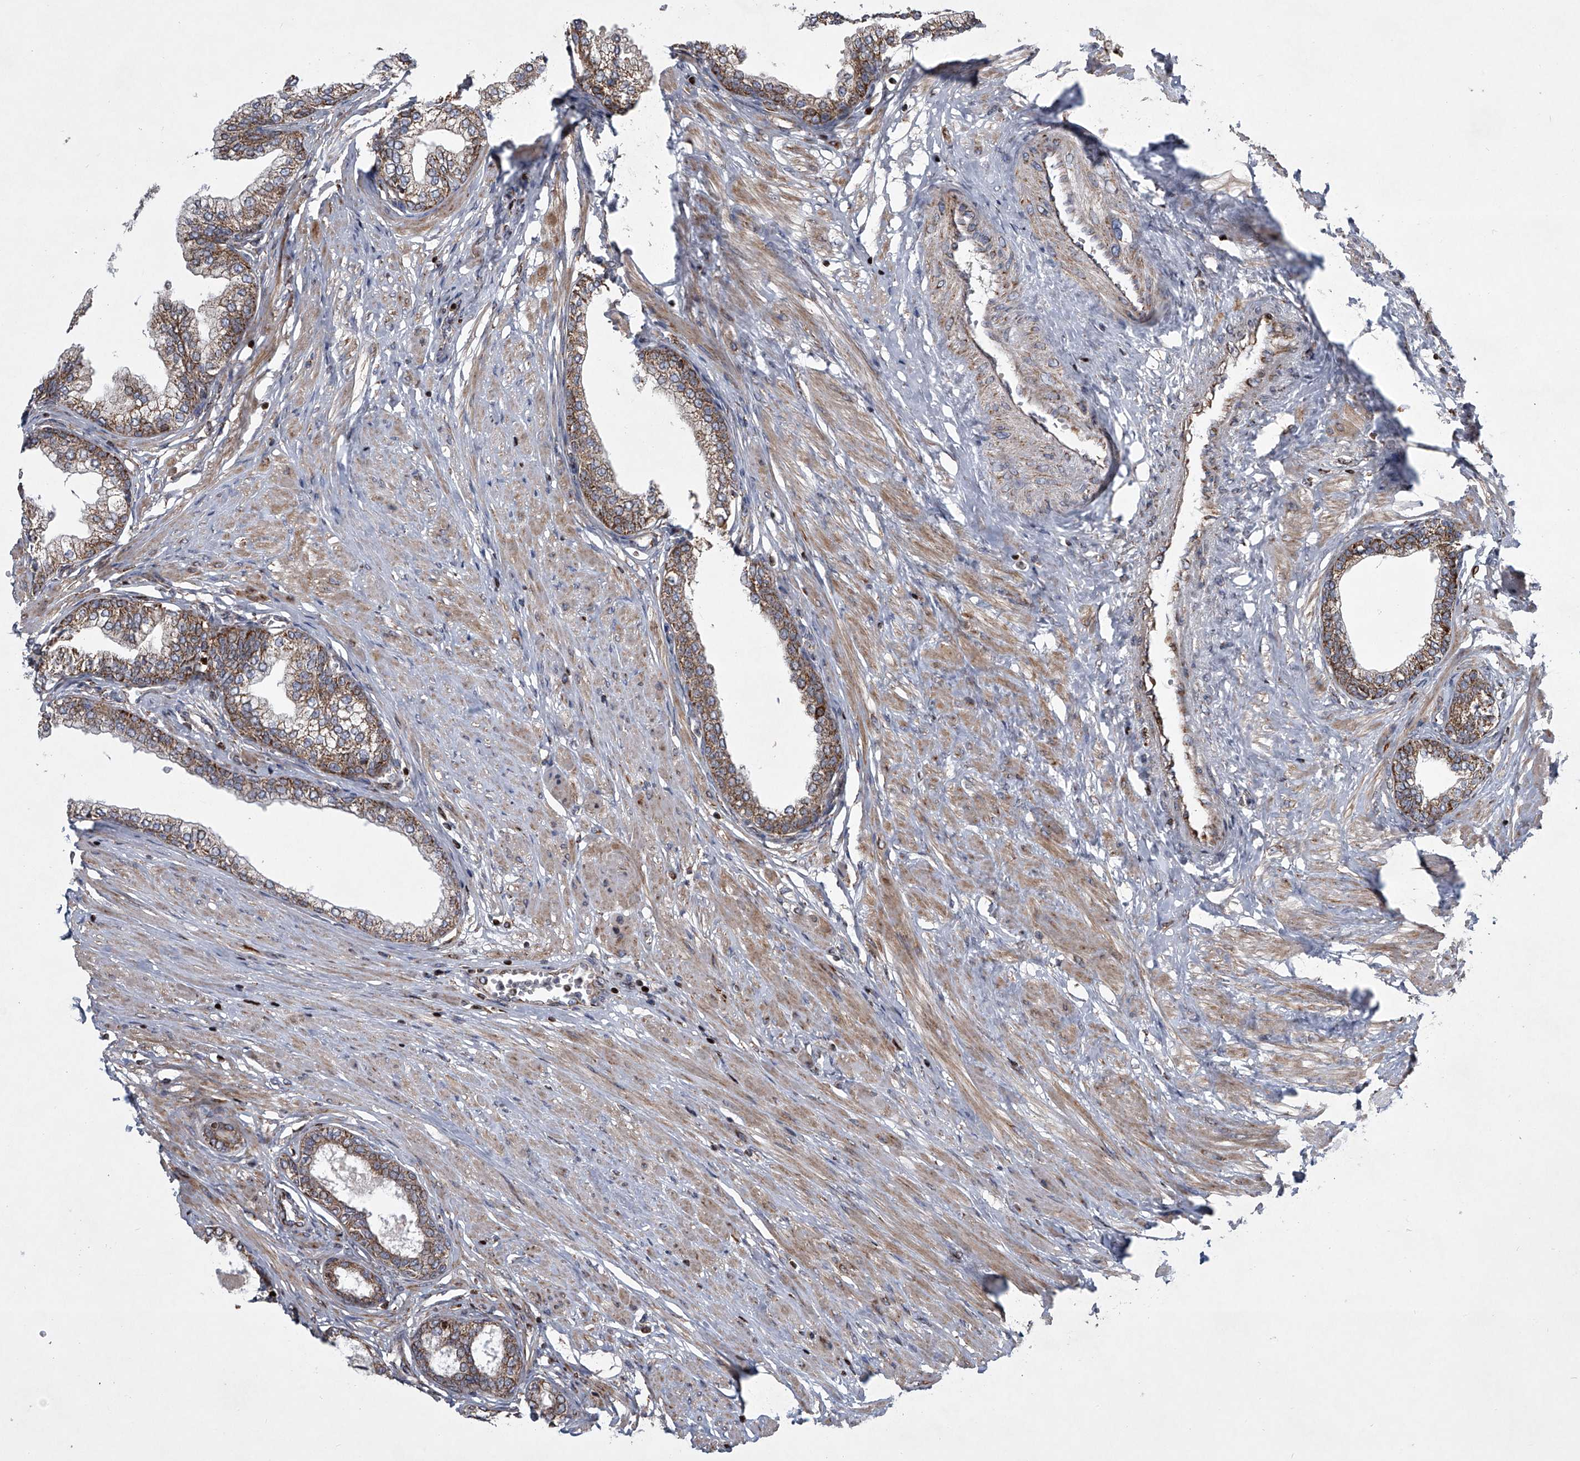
{"staining": {"intensity": "moderate", "quantity": ">75%", "location": "cytoplasmic/membranous"}, "tissue": "prostate", "cell_type": "Glandular cells", "image_type": "normal", "snomed": [{"axis": "morphology", "description": "Normal tissue, NOS"}, {"axis": "morphology", "description": "Urothelial carcinoma, Low grade"}, {"axis": "topography", "description": "Urinary bladder"}, {"axis": "topography", "description": "Prostate"}], "caption": "Glandular cells display moderate cytoplasmic/membranous staining in approximately >75% of cells in unremarkable prostate.", "gene": "STRADA", "patient": {"sex": "male", "age": 60}}